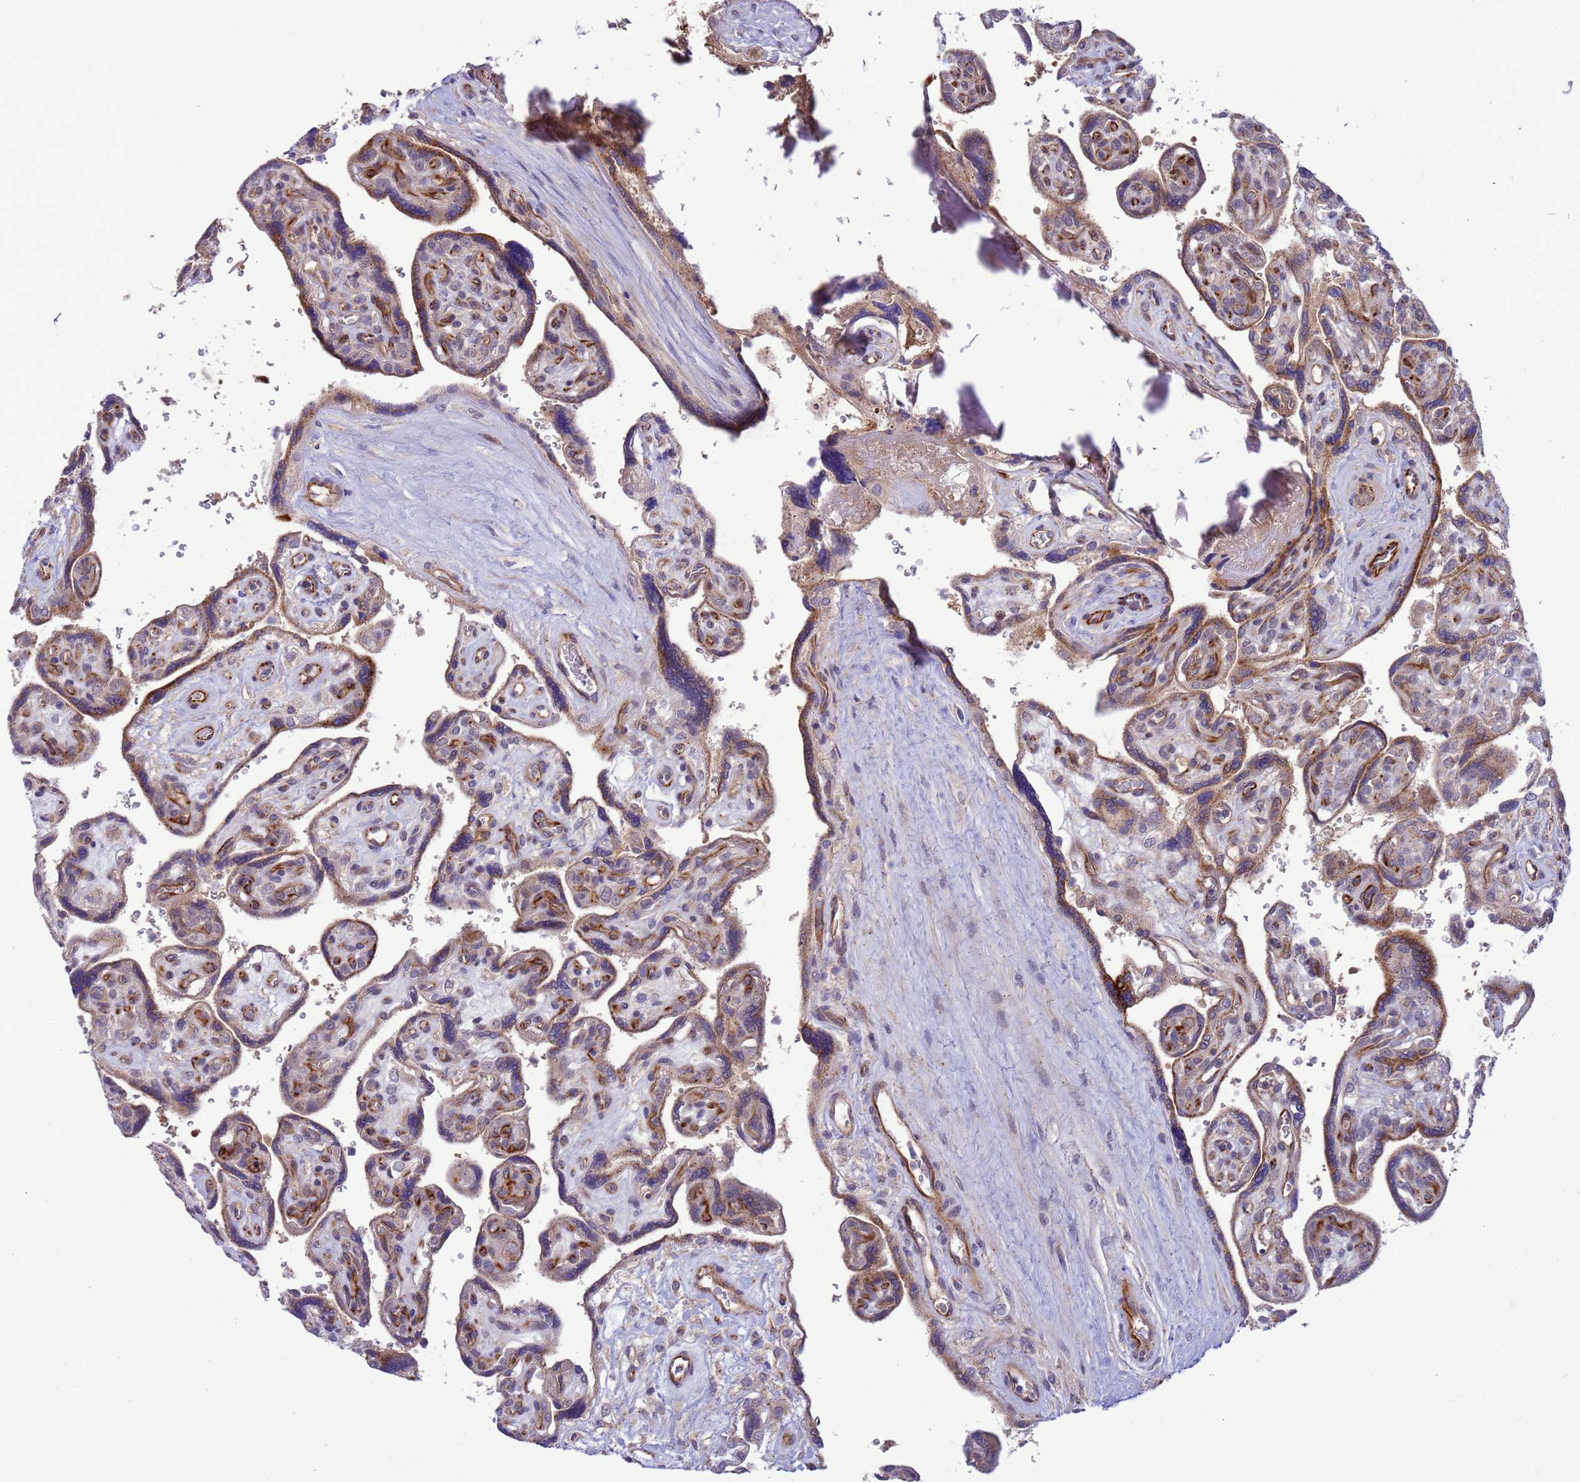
{"staining": {"intensity": "moderate", "quantity": "<25%", "location": "cytoplasmic/membranous"}, "tissue": "placenta", "cell_type": "Decidual cells", "image_type": "normal", "snomed": [{"axis": "morphology", "description": "Normal tissue, NOS"}, {"axis": "topography", "description": "Placenta"}], "caption": "Decidual cells reveal moderate cytoplasmic/membranous staining in approximately <25% of cells in benign placenta.", "gene": "GJA10", "patient": {"sex": "female", "age": 39}}